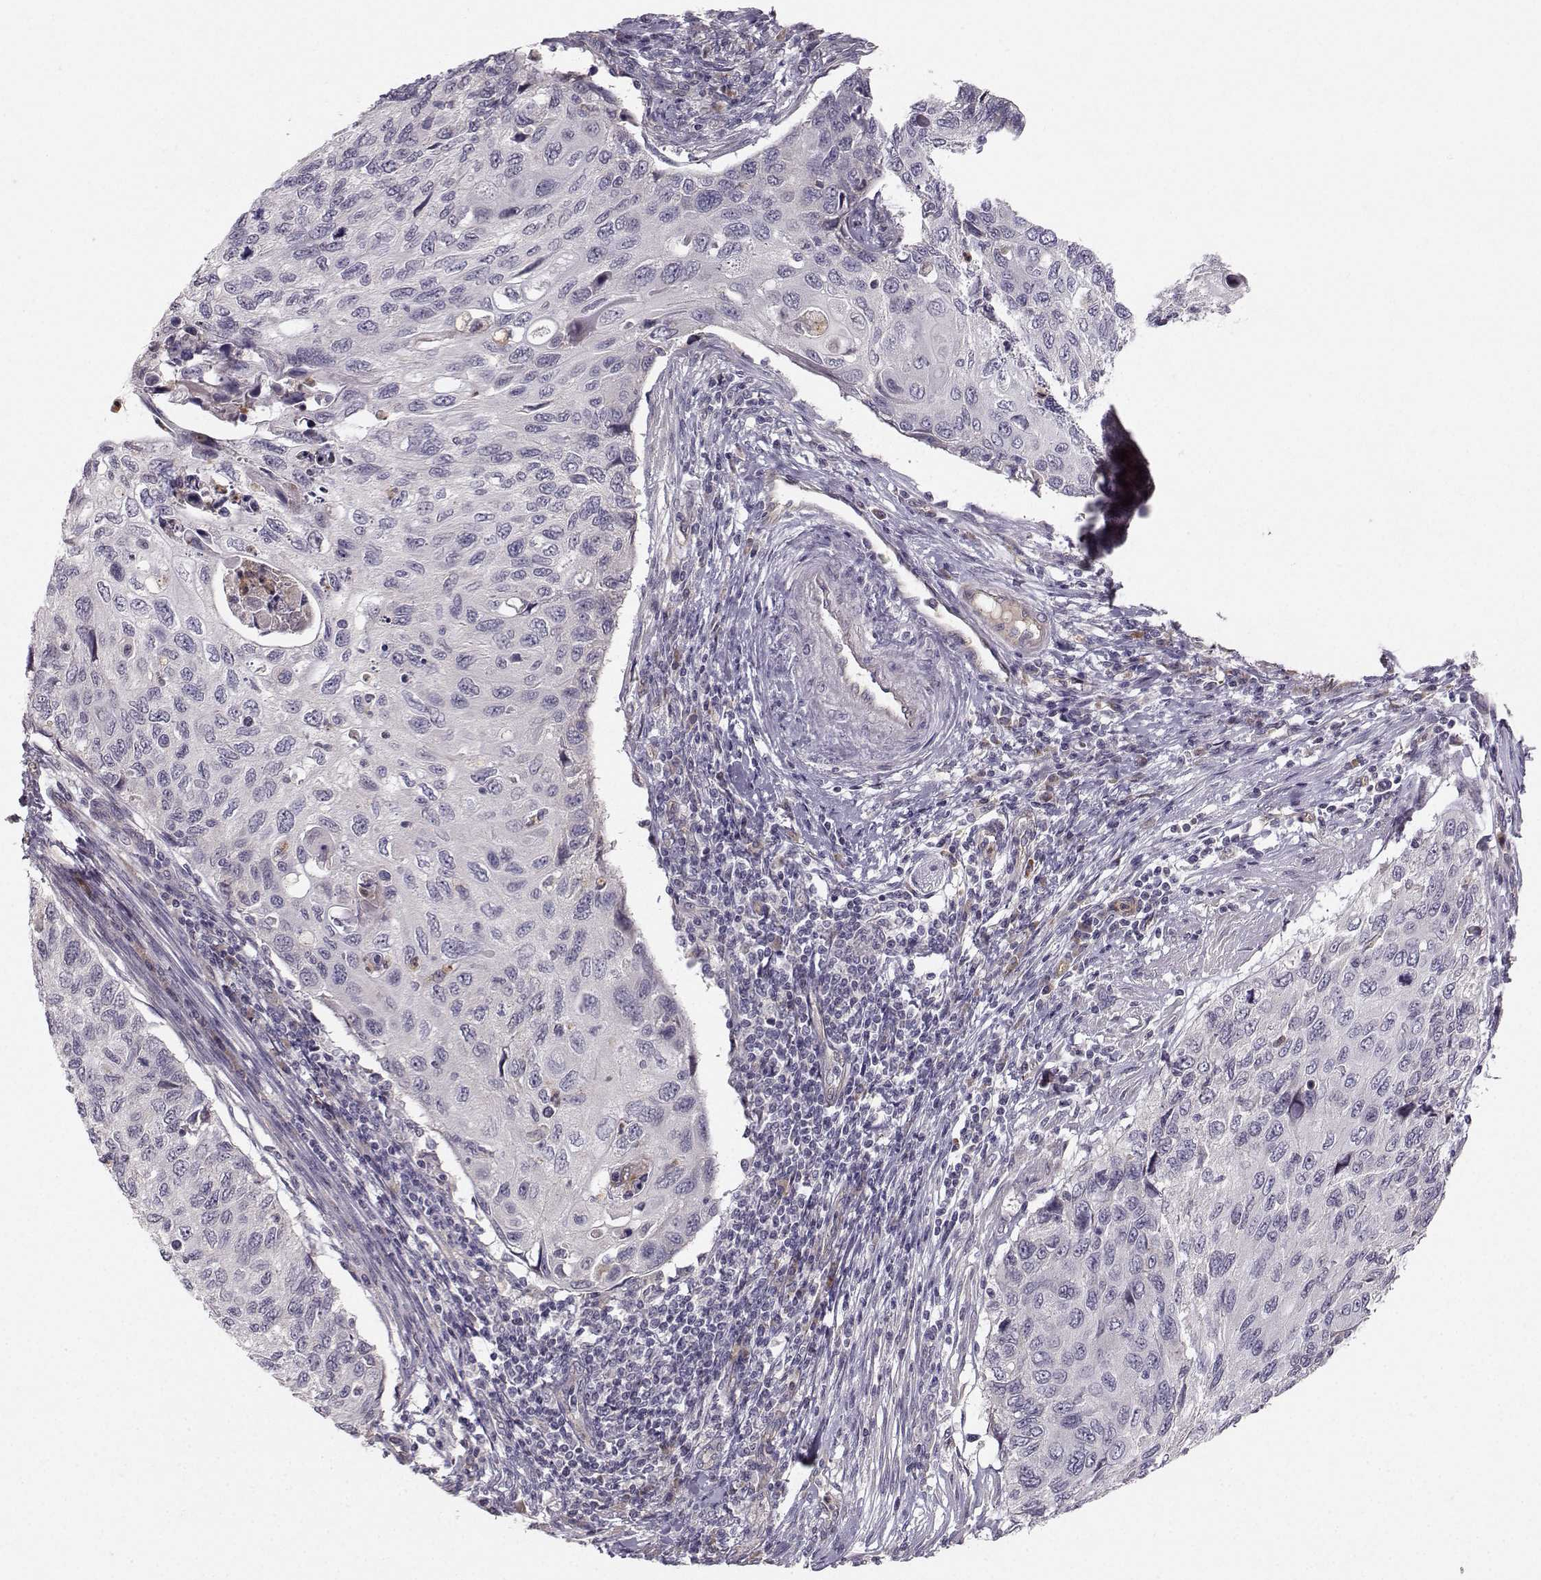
{"staining": {"intensity": "negative", "quantity": "none", "location": "none"}, "tissue": "cervical cancer", "cell_type": "Tumor cells", "image_type": "cancer", "snomed": [{"axis": "morphology", "description": "Squamous cell carcinoma, NOS"}, {"axis": "topography", "description": "Cervix"}], "caption": "This image is of cervical cancer stained with immunohistochemistry to label a protein in brown with the nuclei are counter-stained blue. There is no staining in tumor cells. The staining was performed using DAB to visualize the protein expression in brown, while the nuclei were stained in blue with hematoxylin (Magnification: 20x).", "gene": "OPRD1", "patient": {"sex": "female", "age": 70}}